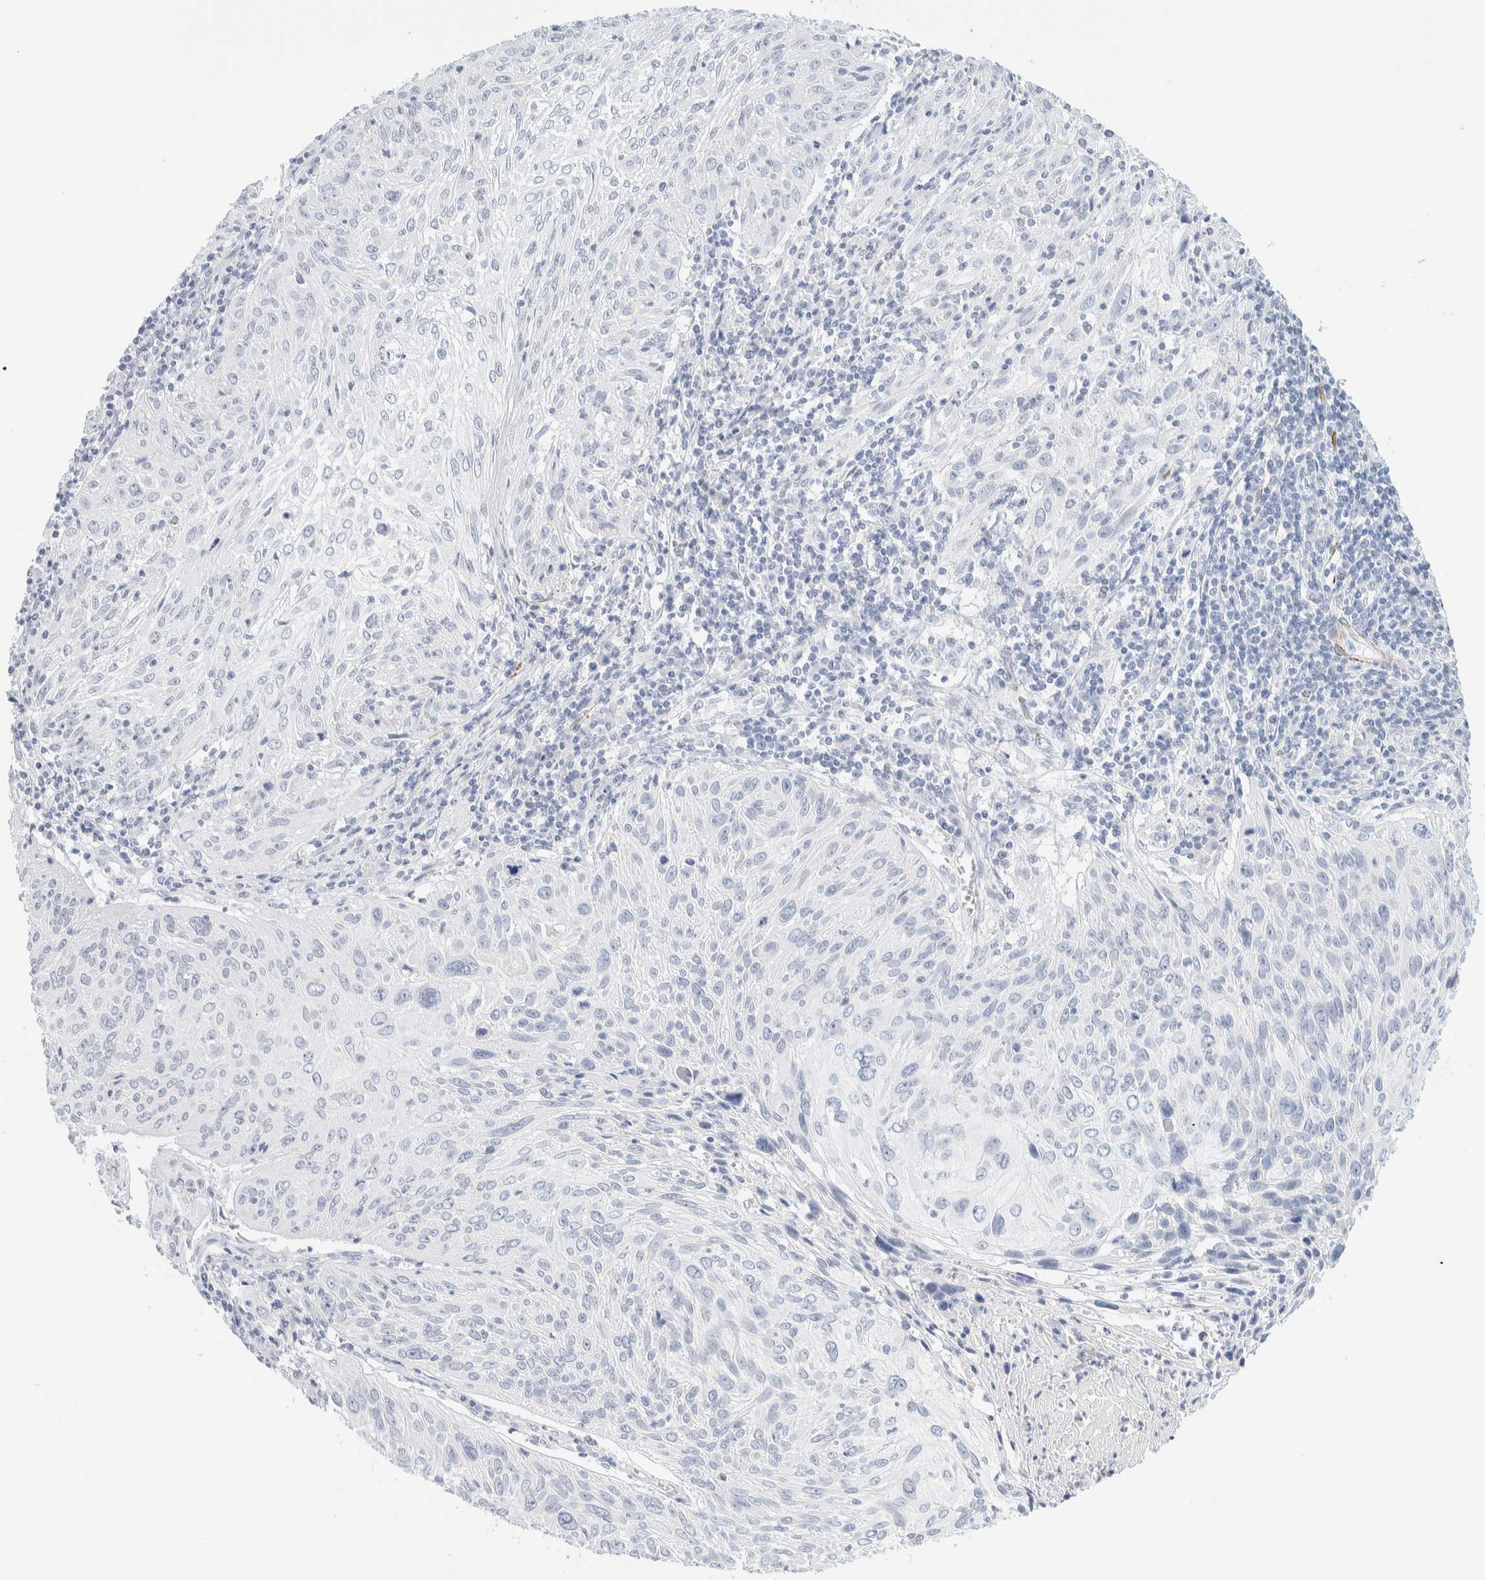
{"staining": {"intensity": "negative", "quantity": "none", "location": "none"}, "tissue": "cervical cancer", "cell_type": "Tumor cells", "image_type": "cancer", "snomed": [{"axis": "morphology", "description": "Squamous cell carcinoma, NOS"}, {"axis": "topography", "description": "Cervix"}], "caption": "Human squamous cell carcinoma (cervical) stained for a protein using immunohistochemistry (IHC) reveals no positivity in tumor cells.", "gene": "AFMID", "patient": {"sex": "female", "age": 51}}